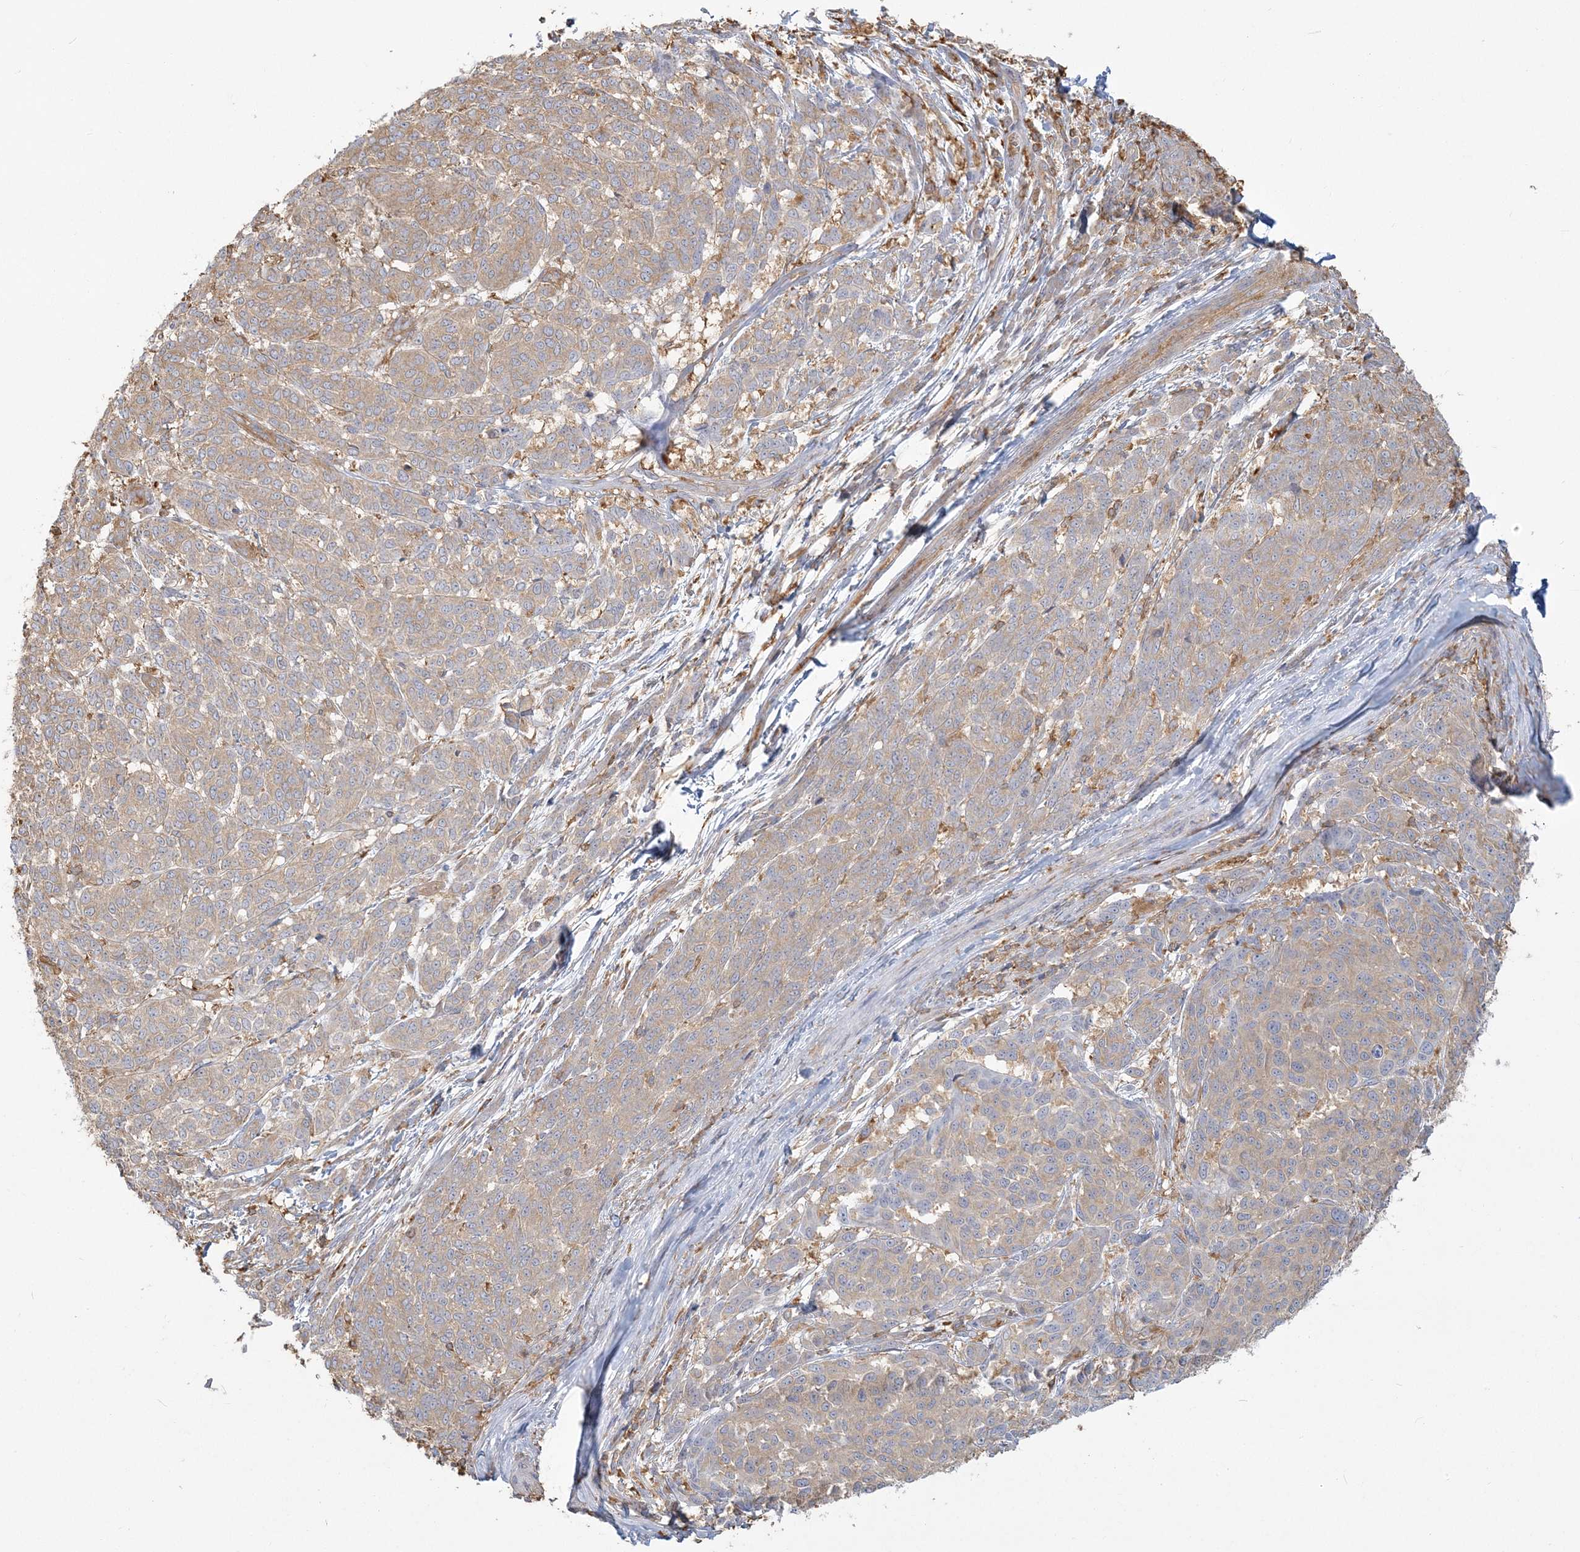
{"staining": {"intensity": "weak", "quantity": "25%-75%", "location": "cytoplasmic/membranous"}, "tissue": "melanoma", "cell_type": "Tumor cells", "image_type": "cancer", "snomed": [{"axis": "morphology", "description": "Malignant melanoma, NOS"}, {"axis": "topography", "description": "Skin"}], "caption": "A brown stain highlights weak cytoplasmic/membranous expression of a protein in human malignant melanoma tumor cells.", "gene": "ANKS1A", "patient": {"sex": "male", "age": 49}}